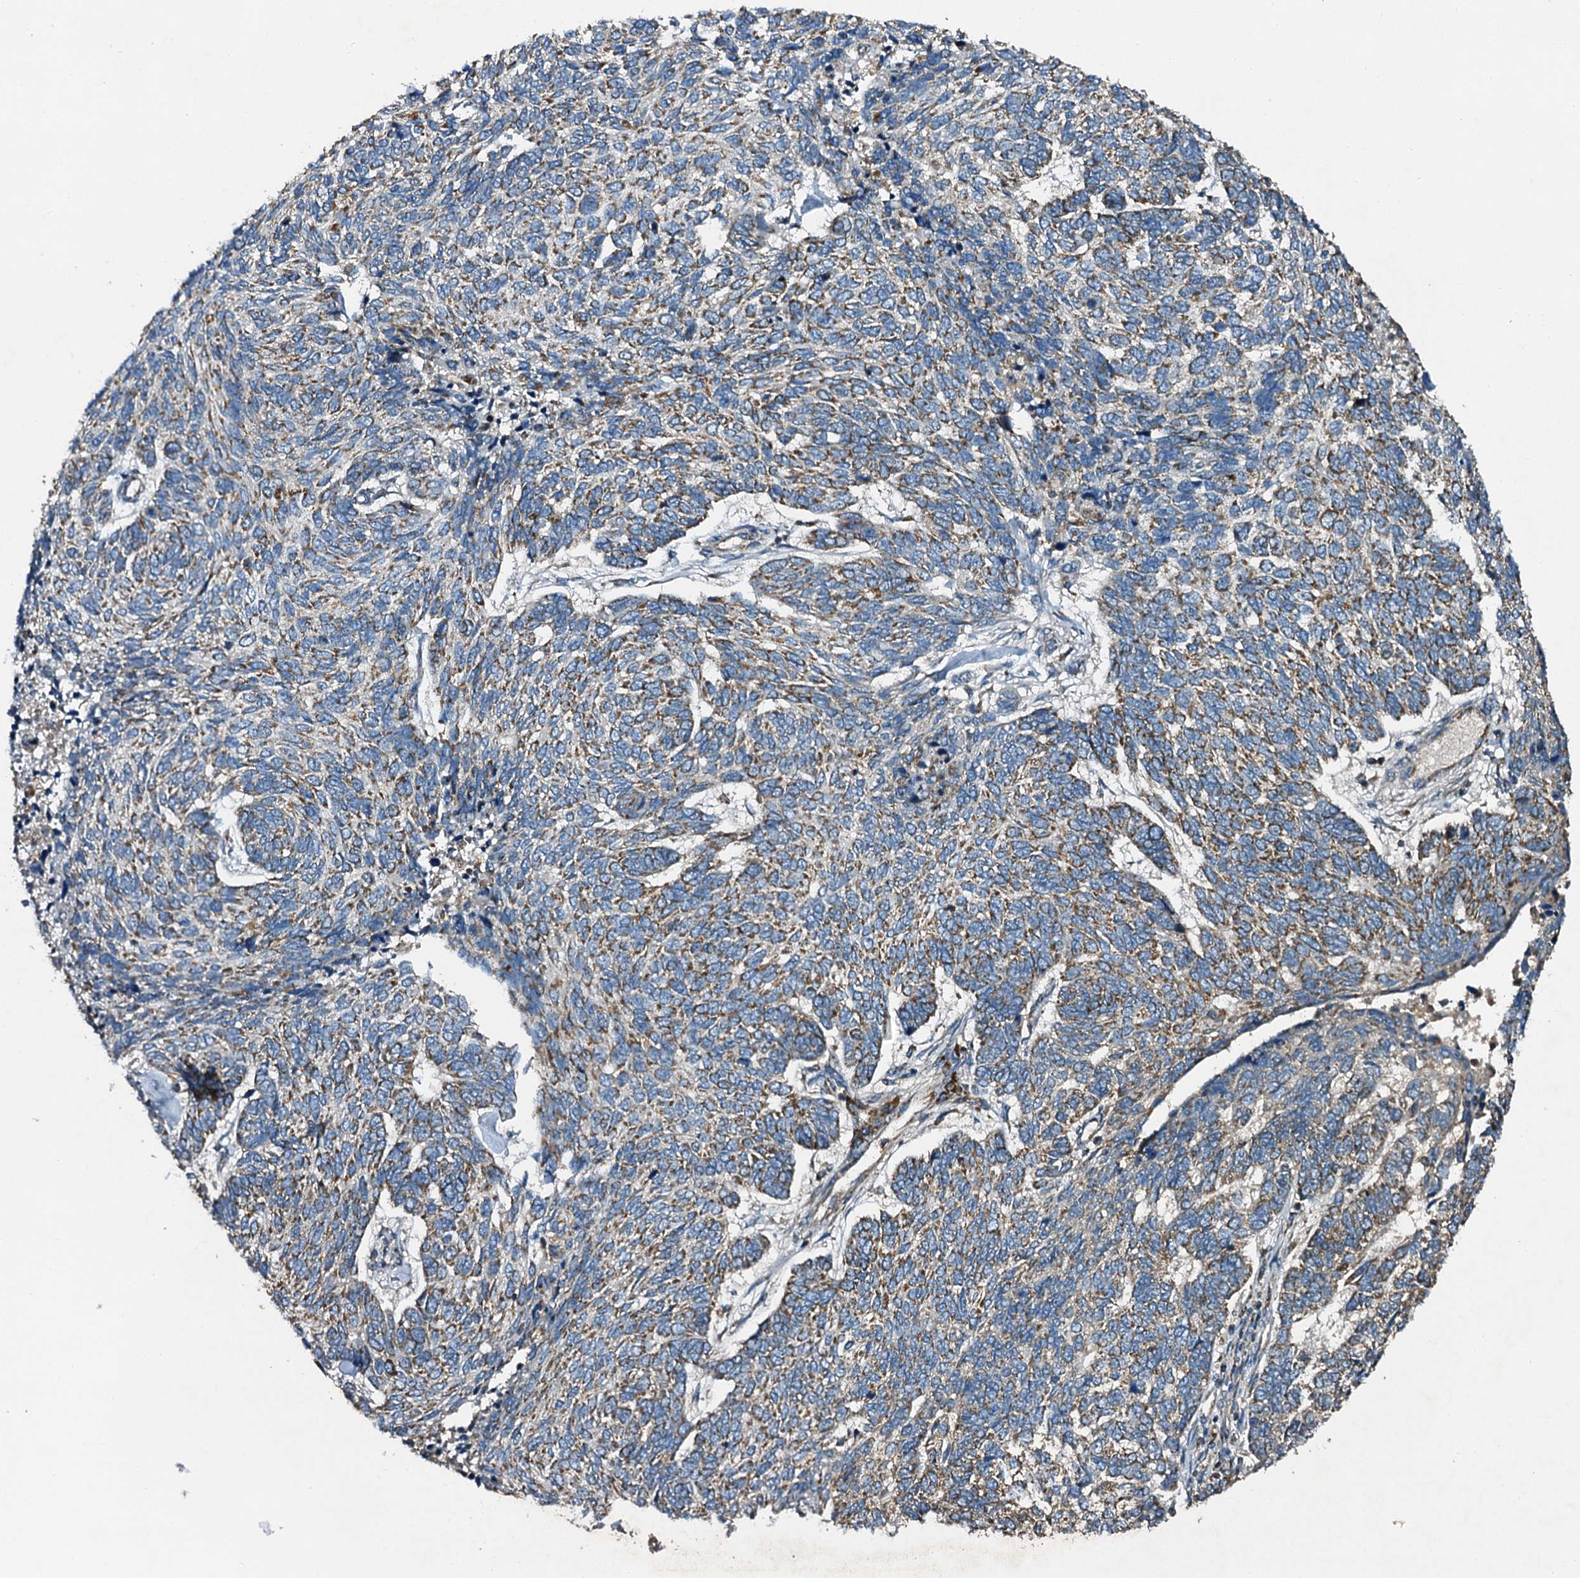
{"staining": {"intensity": "moderate", "quantity": "25%-75%", "location": "cytoplasmic/membranous"}, "tissue": "skin cancer", "cell_type": "Tumor cells", "image_type": "cancer", "snomed": [{"axis": "morphology", "description": "Basal cell carcinoma"}, {"axis": "topography", "description": "Skin"}], "caption": "Immunohistochemical staining of human skin basal cell carcinoma reveals moderate cytoplasmic/membranous protein staining in about 25%-75% of tumor cells.", "gene": "NDUFA13", "patient": {"sex": "female", "age": 65}}